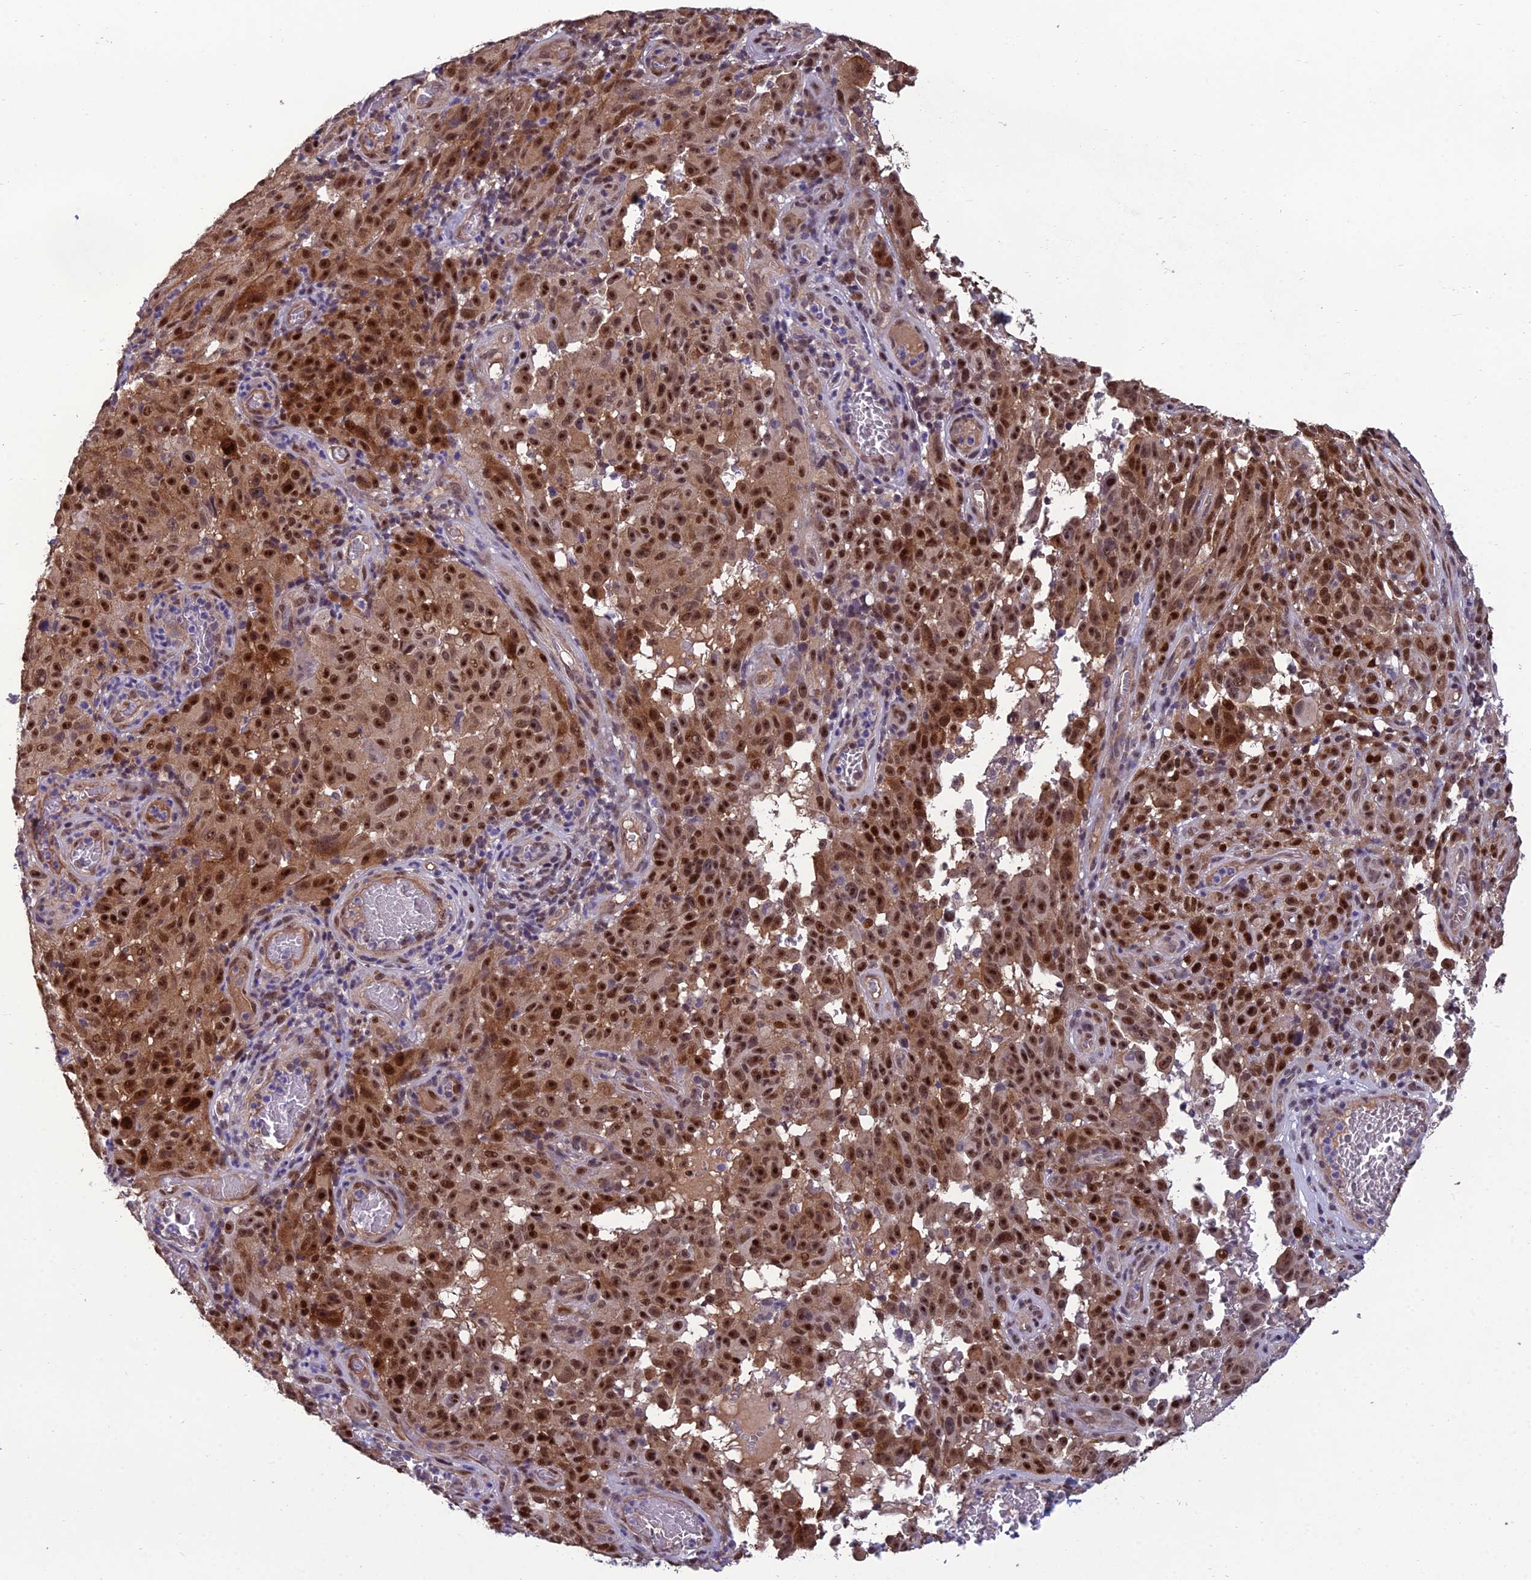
{"staining": {"intensity": "strong", "quantity": ">75%", "location": "cytoplasmic/membranous,nuclear"}, "tissue": "melanoma", "cell_type": "Tumor cells", "image_type": "cancer", "snomed": [{"axis": "morphology", "description": "Malignant melanoma, NOS"}, {"axis": "topography", "description": "Skin"}], "caption": "IHC image of malignant melanoma stained for a protein (brown), which demonstrates high levels of strong cytoplasmic/membranous and nuclear expression in about >75% of tumor cells.", "gene": "GRWD1", "patient": {"sex": "female", "age": 82}}